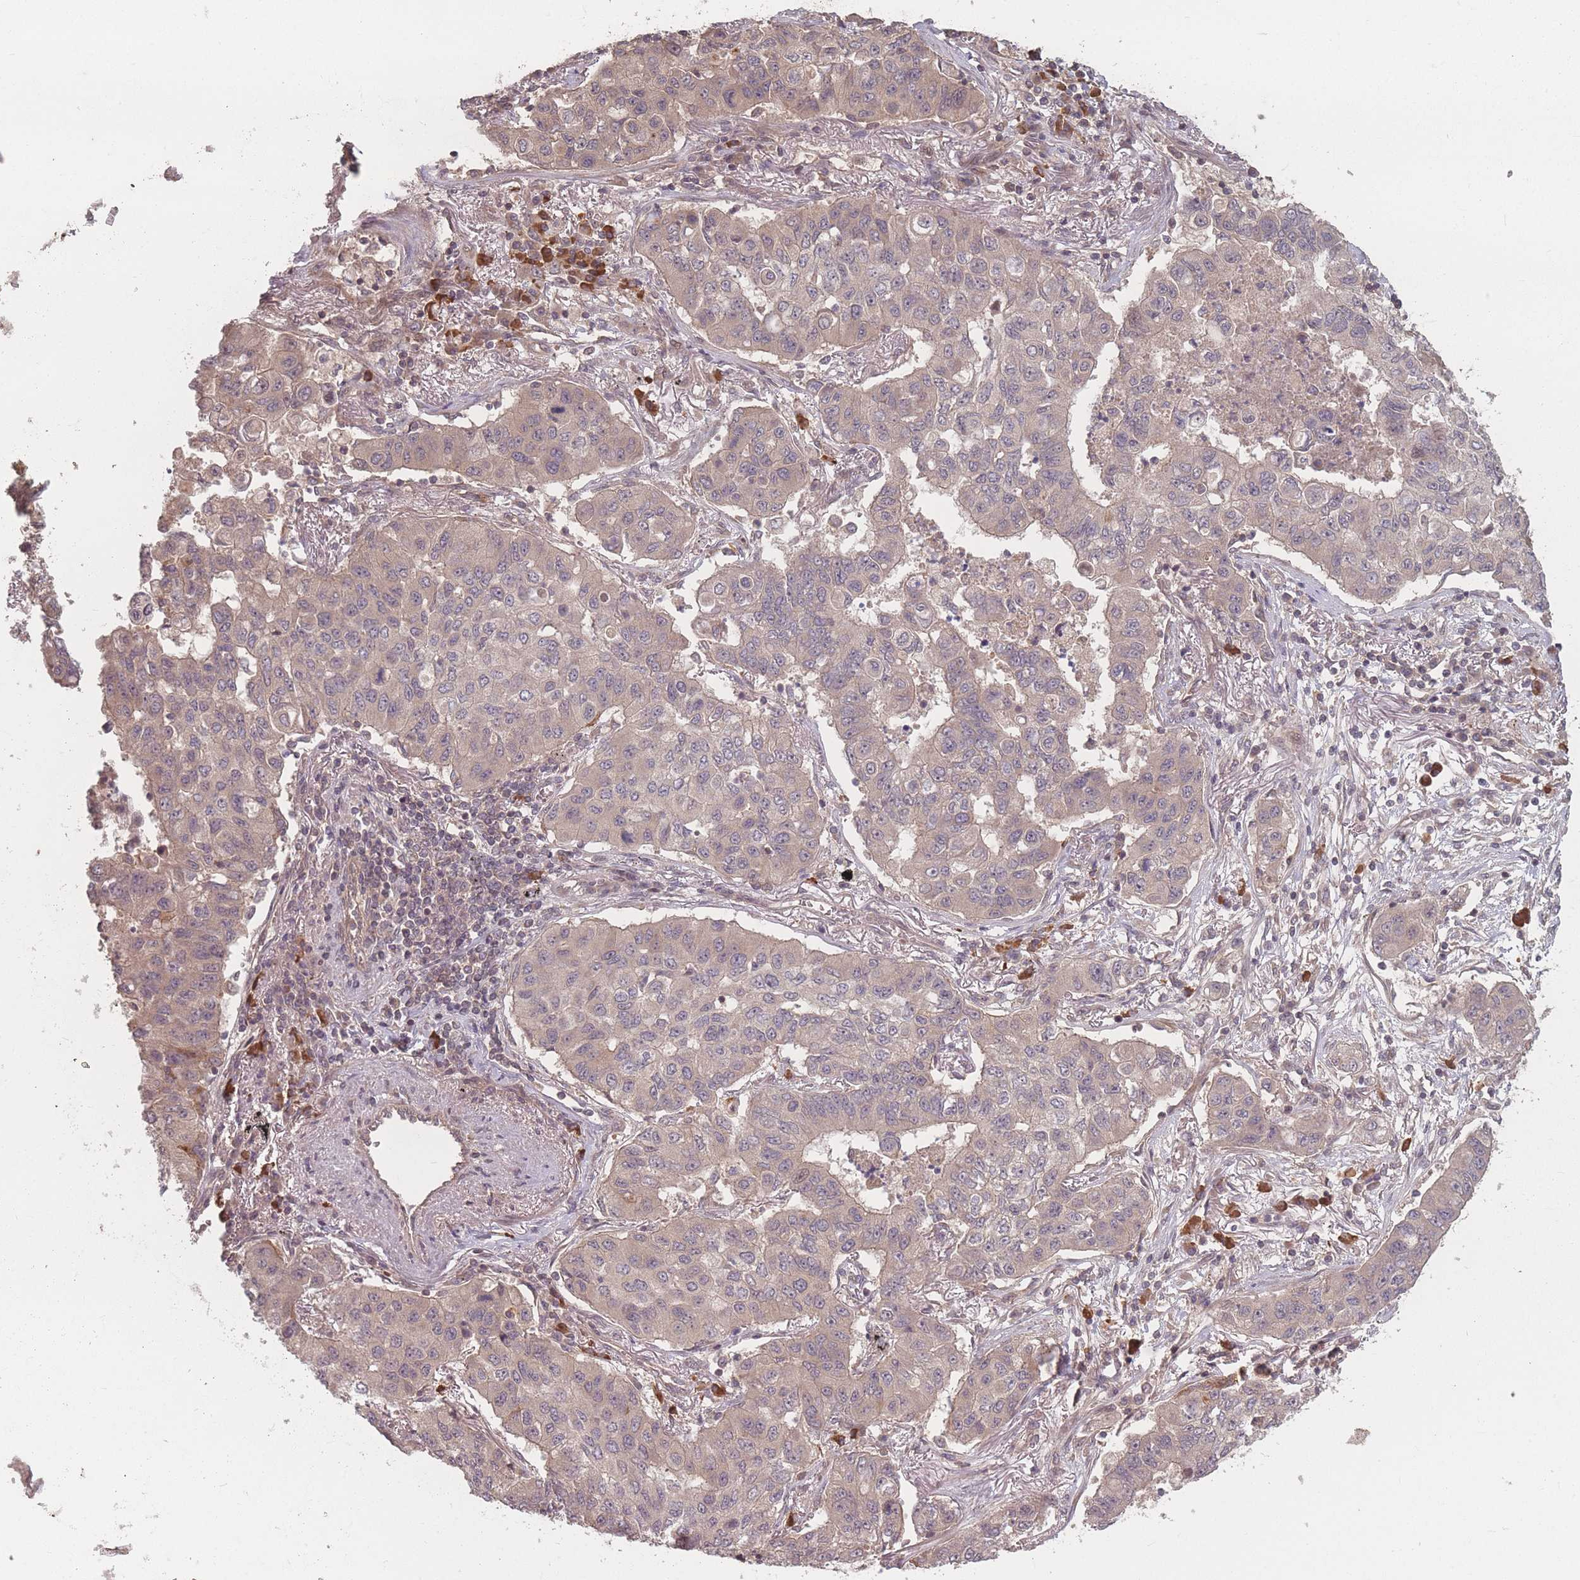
{"staining": {"intensity": "weak", "quantity": "25%-75%", "location": "cytoplasmic/membranous"}, "tissue": "lung cancer", "cell_type": "Tumor cells", "image_type": "cancer", "snomed": [{"axis": "morphology", "description": "Squamous cell carcinoma, NOS"}, {"axis": "topography", "description": "Lung"}], "caption": "Protein expression by IHC reveals weak cytoplasmic/membranous positivity in about 25%-75% of tumor cells in lung squamous cell carcinoma.", "gene": "HAGH", "patient": {"sex": "male", "age": 74}}